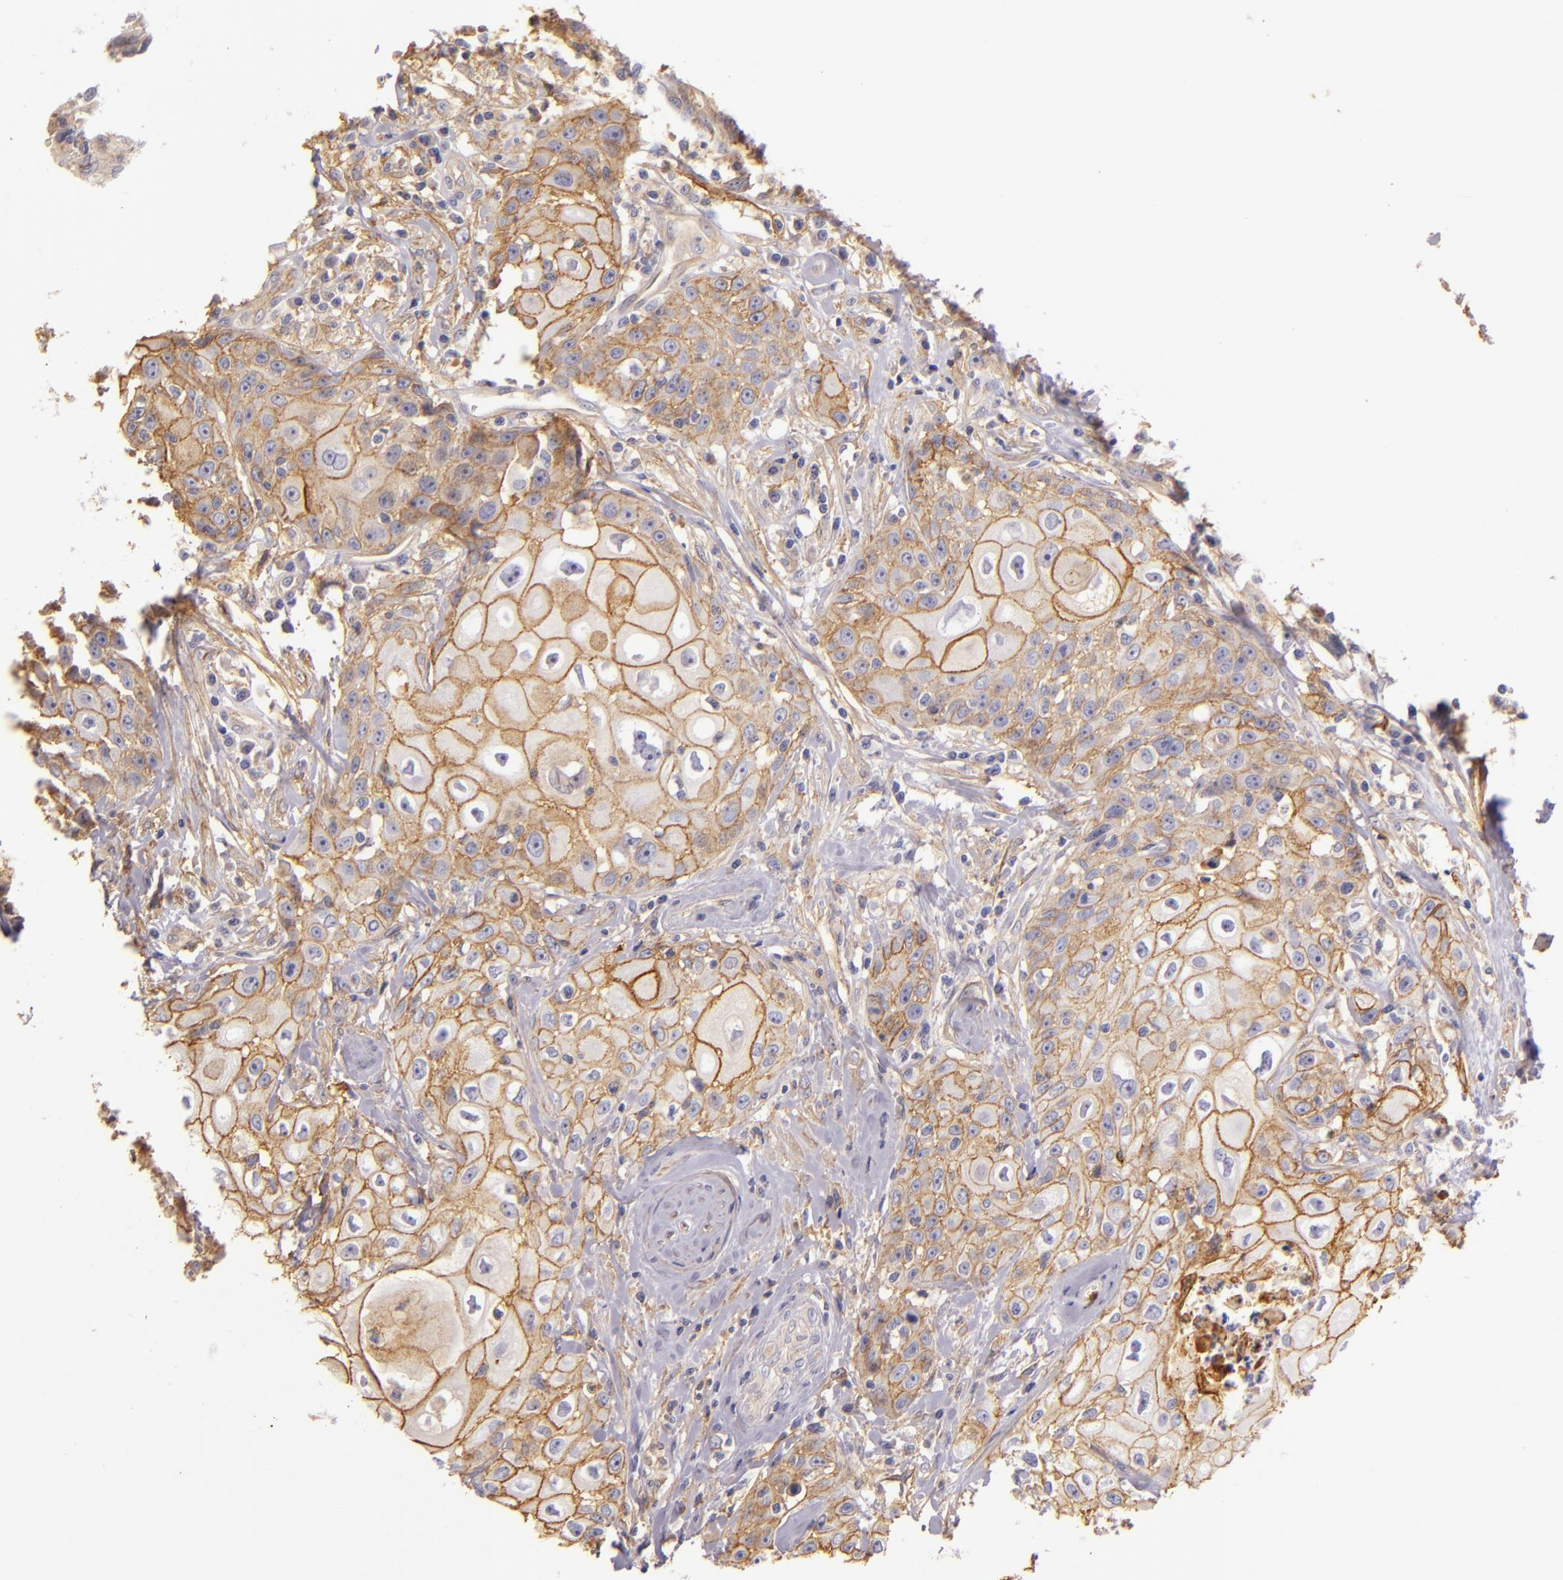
{"staining": {"intensity": "moderate", "quantity": "25%-75%", "location": "cytoplasmic/membranous"}, "tissue": "head and neck cancer", "cell_type": "Tumor cells", "image_type": "cancer", "snomed": [{"axis": "morphology", "description": "Squamous cell carcinoma, NOS"}, {"axis": "topography", "description": "Oral tissue"}, {"axis": "topography", "description": "Head-Neck"}], "caption": "Immunohistochemical staining of human head and neck cancer (squamous cell carcinoma) demonstrates medium levels of moderate cytoplasmic/membranous positivity in about 25%-75% of tumor cells.", "gene": "CTSF", "patient": {"sex": "female", "age": 82}}